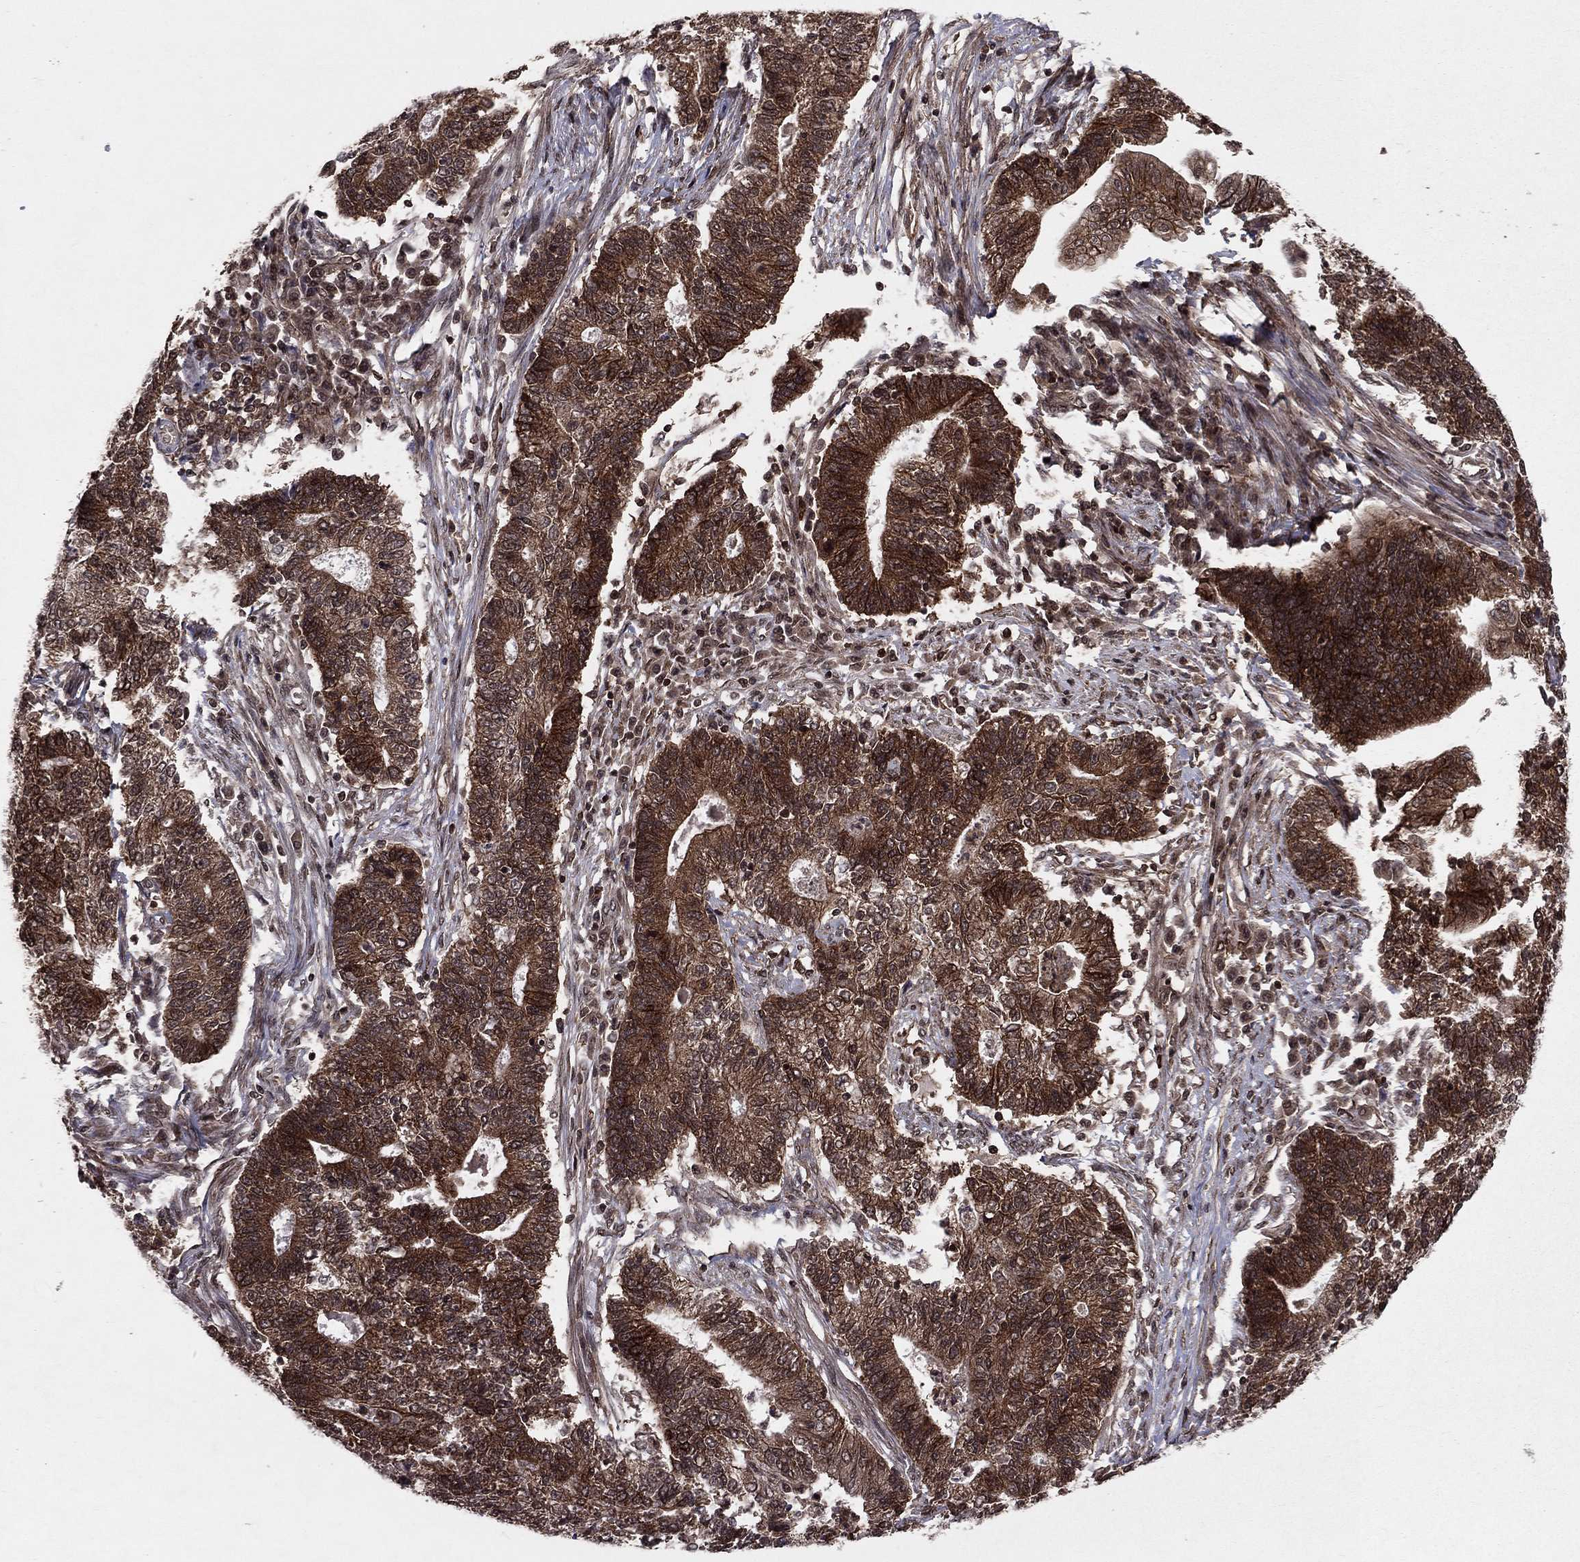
{"staining": {"intensity": "strong", "quantity": ">75%", "location": "cytoplasmic/membranous"}, "tissue": "endometrial cancer", "cell_type": "Tumor cells", "image_type": "cancer", "snomed": [{"axis": "morphology", "description": "Adenocarcinoma, NOS"}, {"axis": "topography", "description": "Uterus"}, {"axis": "topography", "description": "Endometrium"}], "caption": "Tumor cells reveal high levels of strong cytoplasmic/membranous staining in approximately >75% of cells in endometrial adenocarcinoma.", "gene": "SSX2IP", "patient": {"sex": "female", "age": 54}}